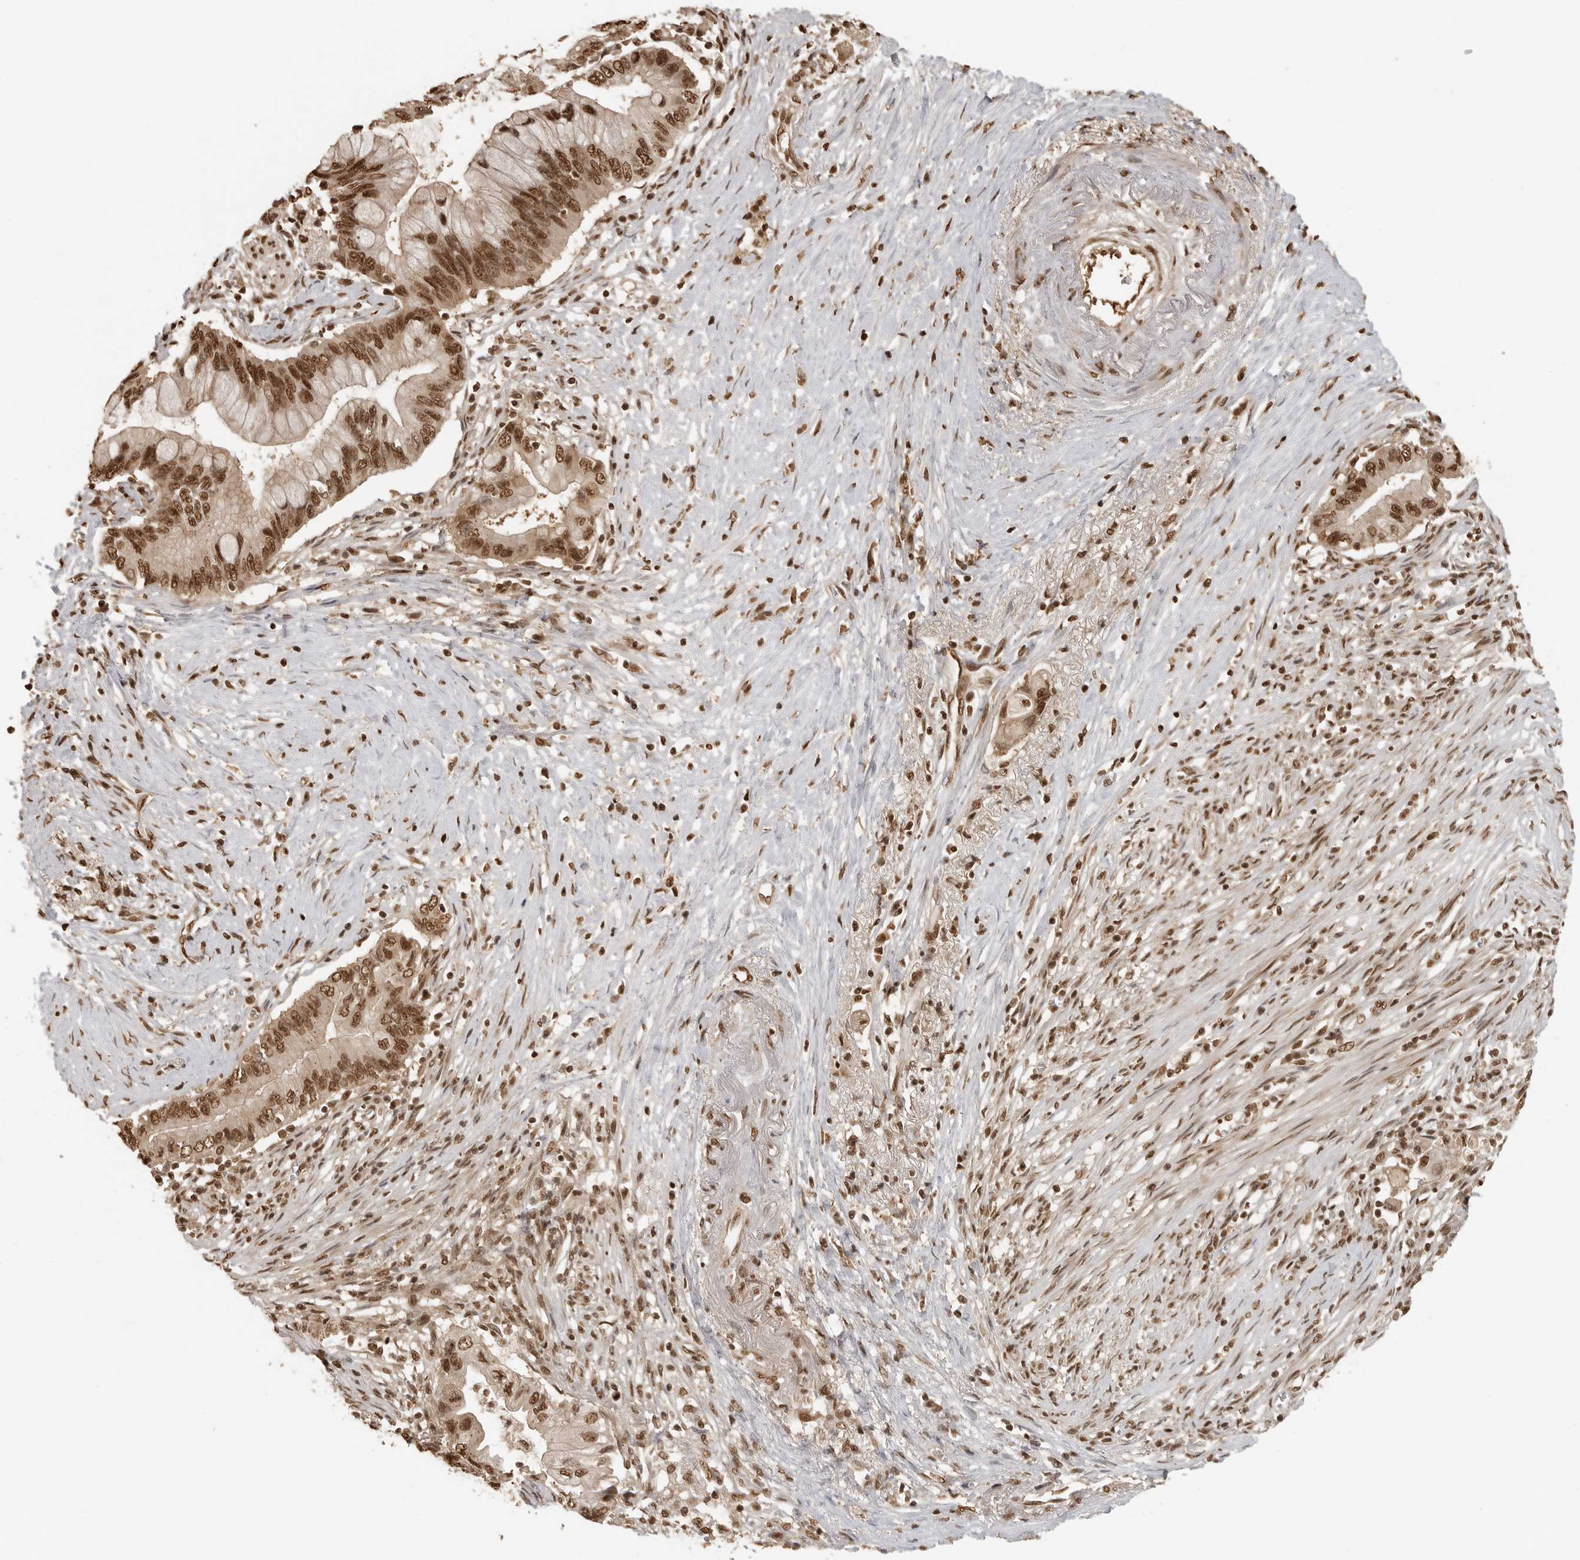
{"staining": {"intensity": "moderate", "quantity": ">75%", "location": "nuclear"}, "tissue": "pancreatic cancer", "cell_type": "Tumor cells", "image_type": "cancer", "snomed": [{"axis": "morphology", "description": "Adenocarcinoma, NOS"}, {"axis": "topography", "description": "Pancreas"}], "caption": "Human pancreatic cancer stained for a protein (brown) exhibits moderate nuclear positive staining in approximately >75% of tumor cells.", "gene": "CLOCK", "patient": {"sex": "male", "age": 78}}